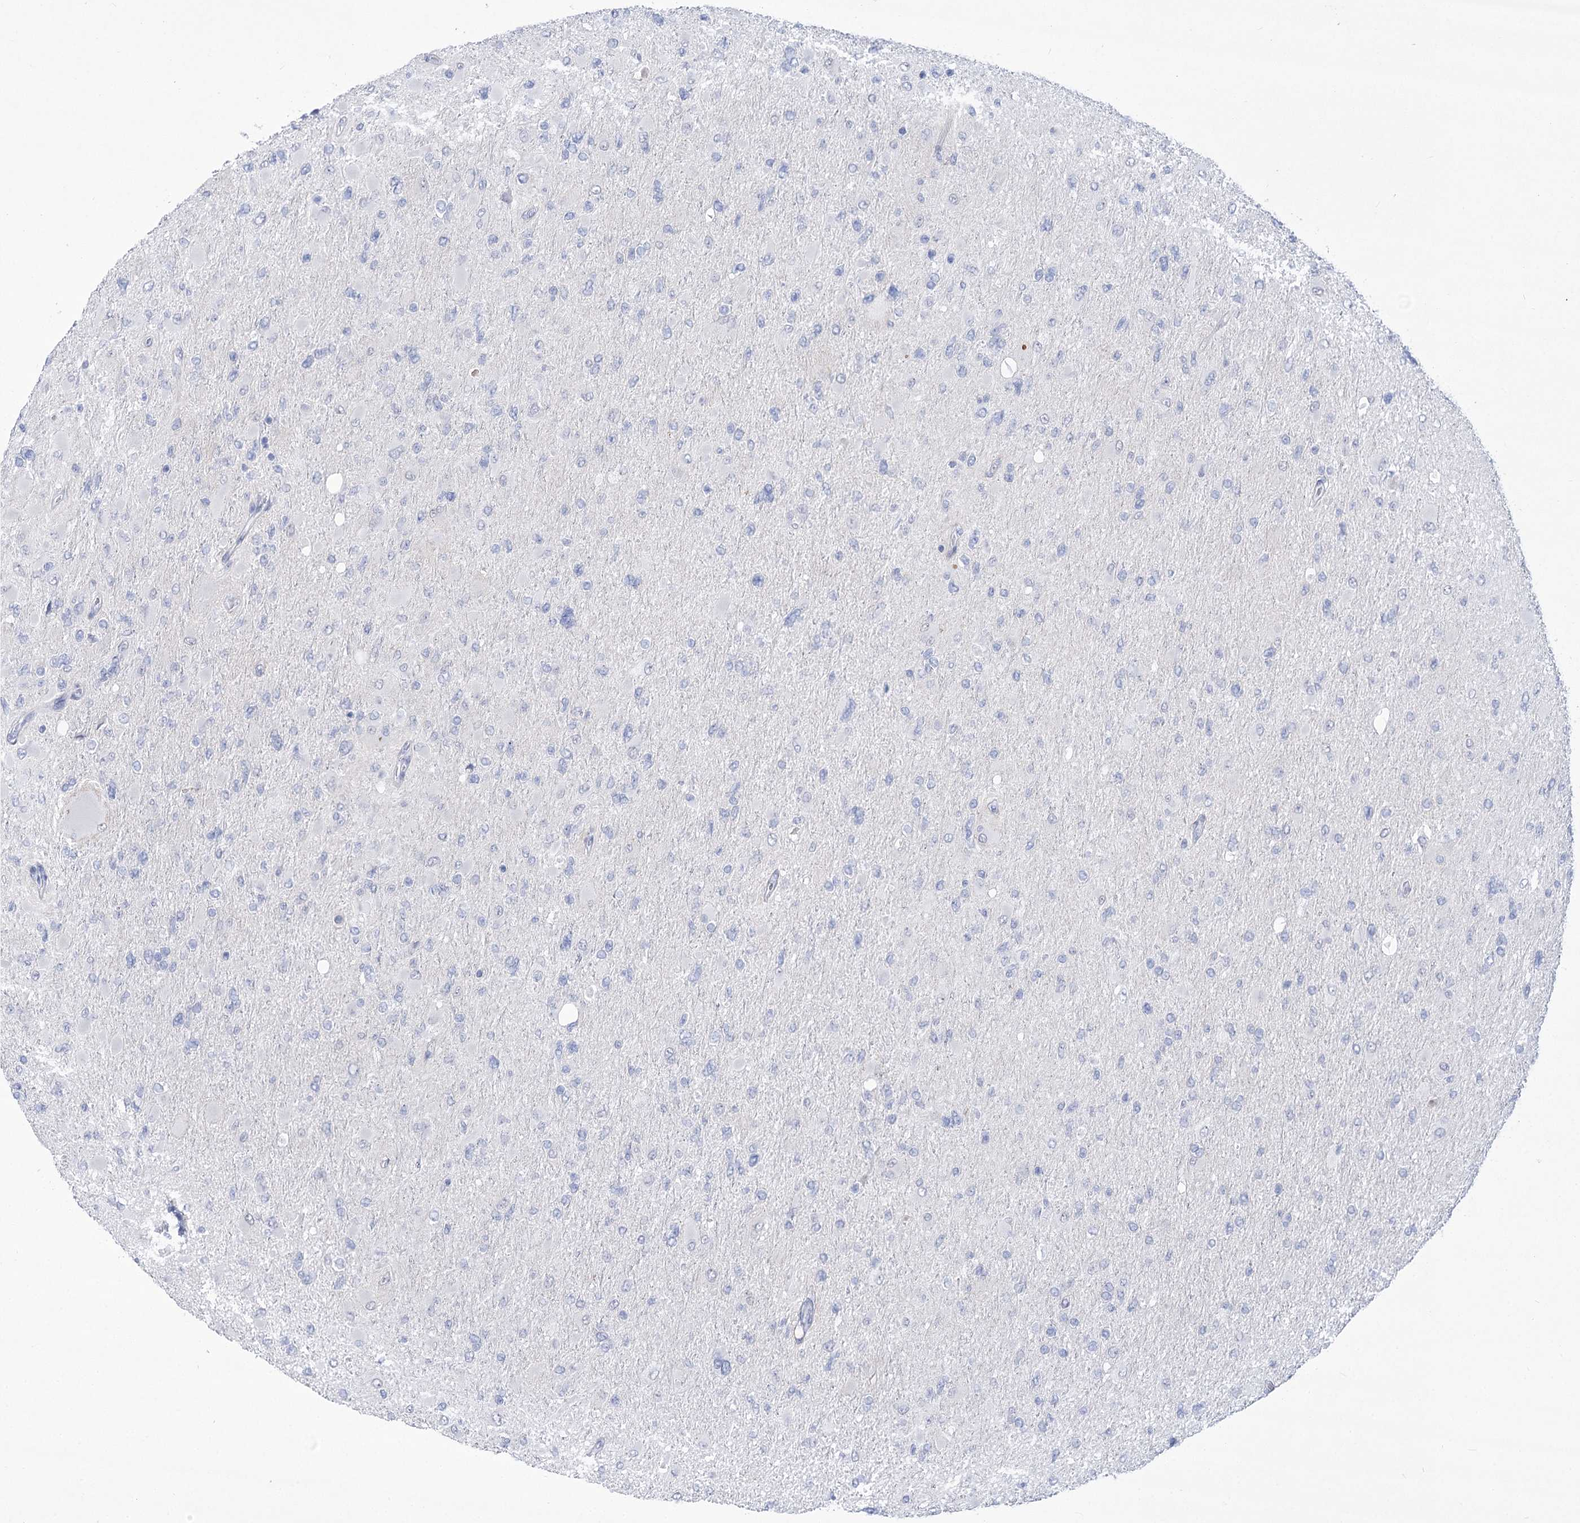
{"staining": {"intensity": "negative", "quantity": "none", "location": "none"}, "tissue": "glioma", "cell_type": "Tumor cells", "image_type": "cancer", "snomed": [{"axis": "morphology", "description": "Glioma, malignant, High grade"}, {"axis": "topography", "description": "Cerebral cortex"}], "caption": "This is an immunohistochemistry micrograph of human glioma. There is no staining in tumor cells.", "gene": "HORMAD1", "patient": {"sex": "female", "age": 36}}